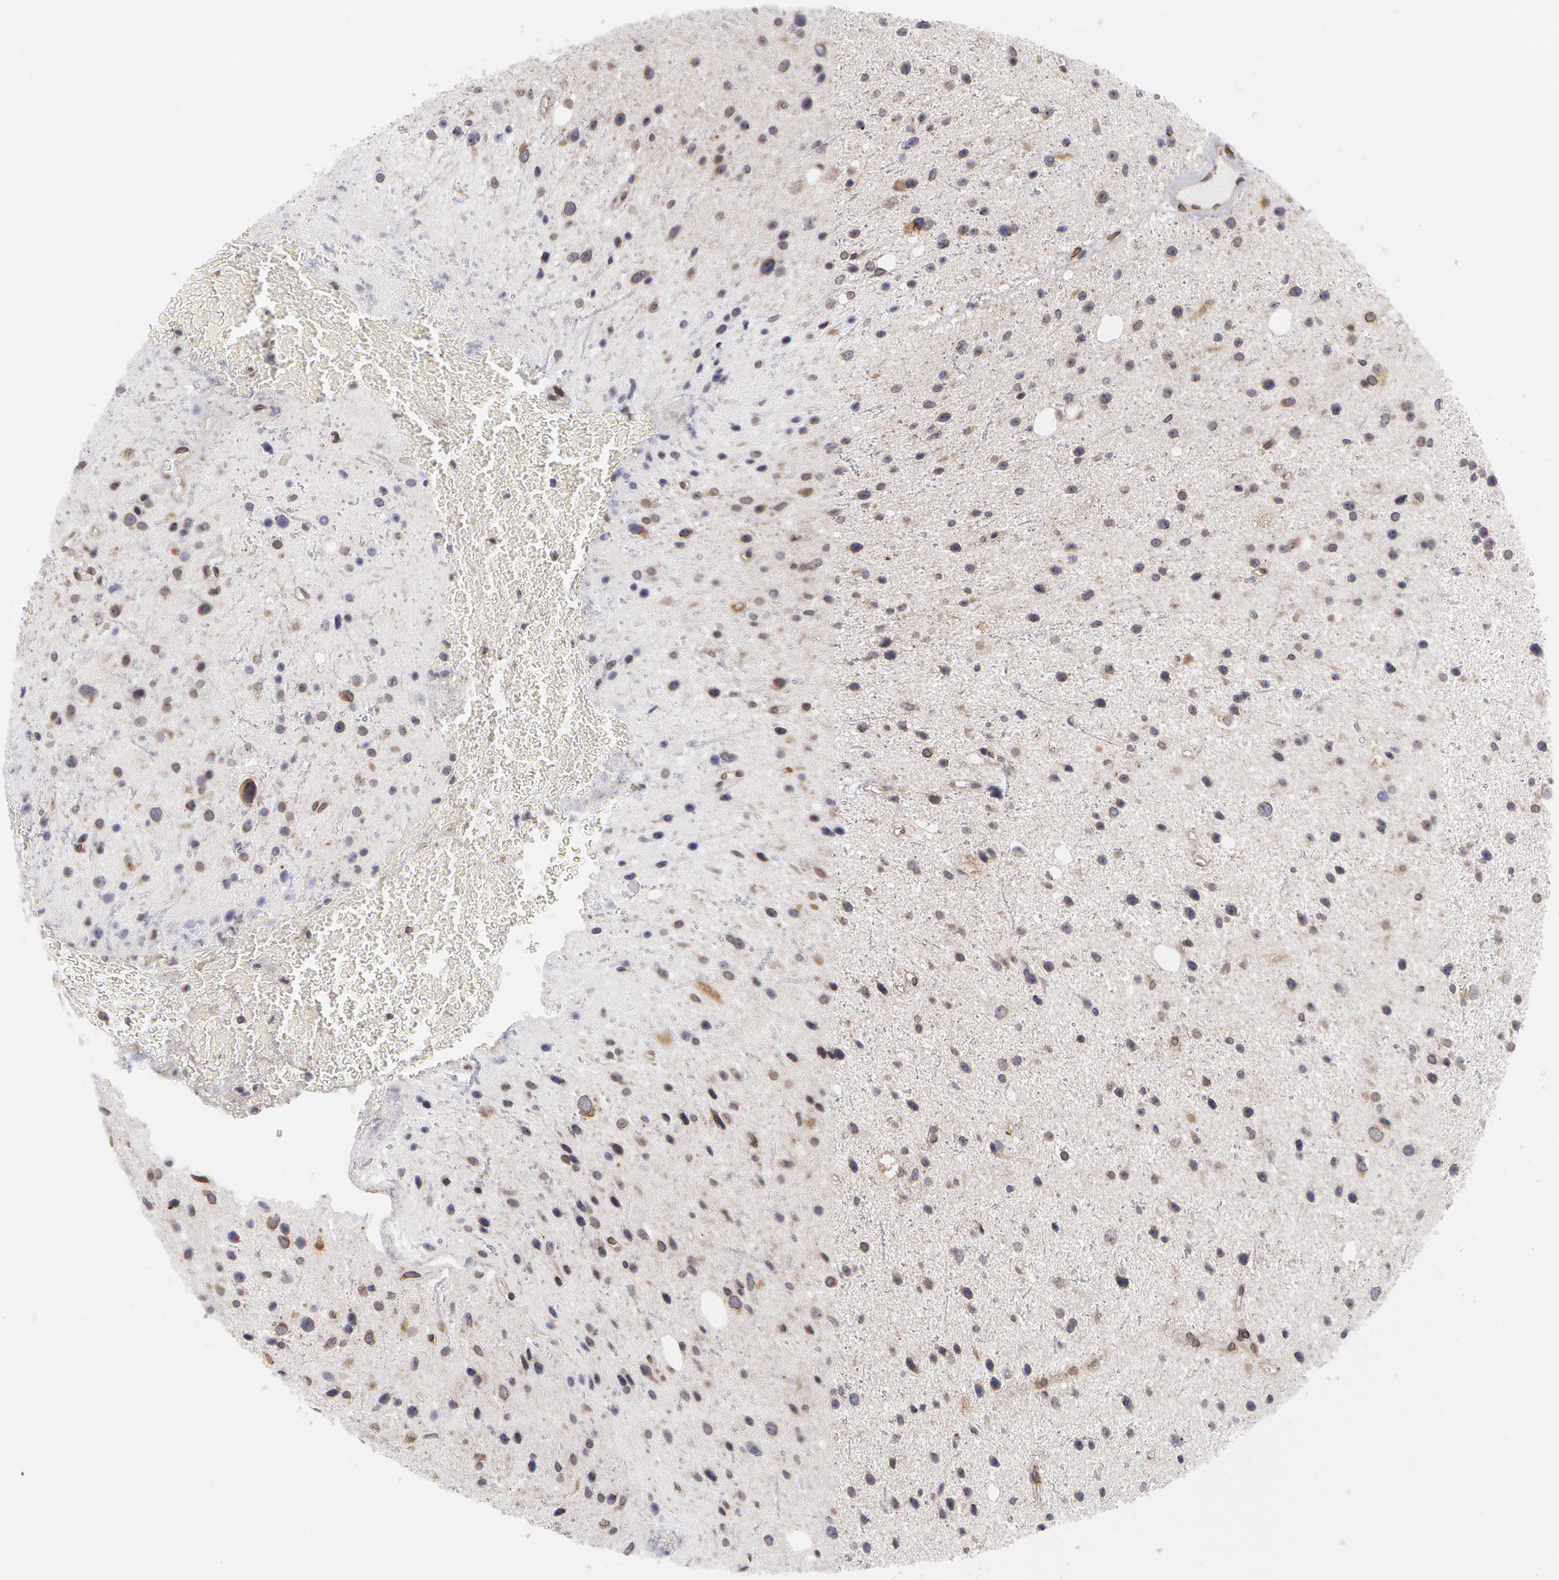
{"staining": {"intensity": "negative", "quantity": "none", "location": "none"}, "tissue": "glioma", "cell_type": "Tumor cells", "image_type": "cancer", "snomed": [{"axis": "morphology", "description": "Glioma, malignant, Low grade"}, {"axis": "topography", "description": "Brain"}], "caption": "Tumor cells are negative for brown protein staining in glioma.", "gene": "EMD", "patient": {"sex": "female", "age": 46}}